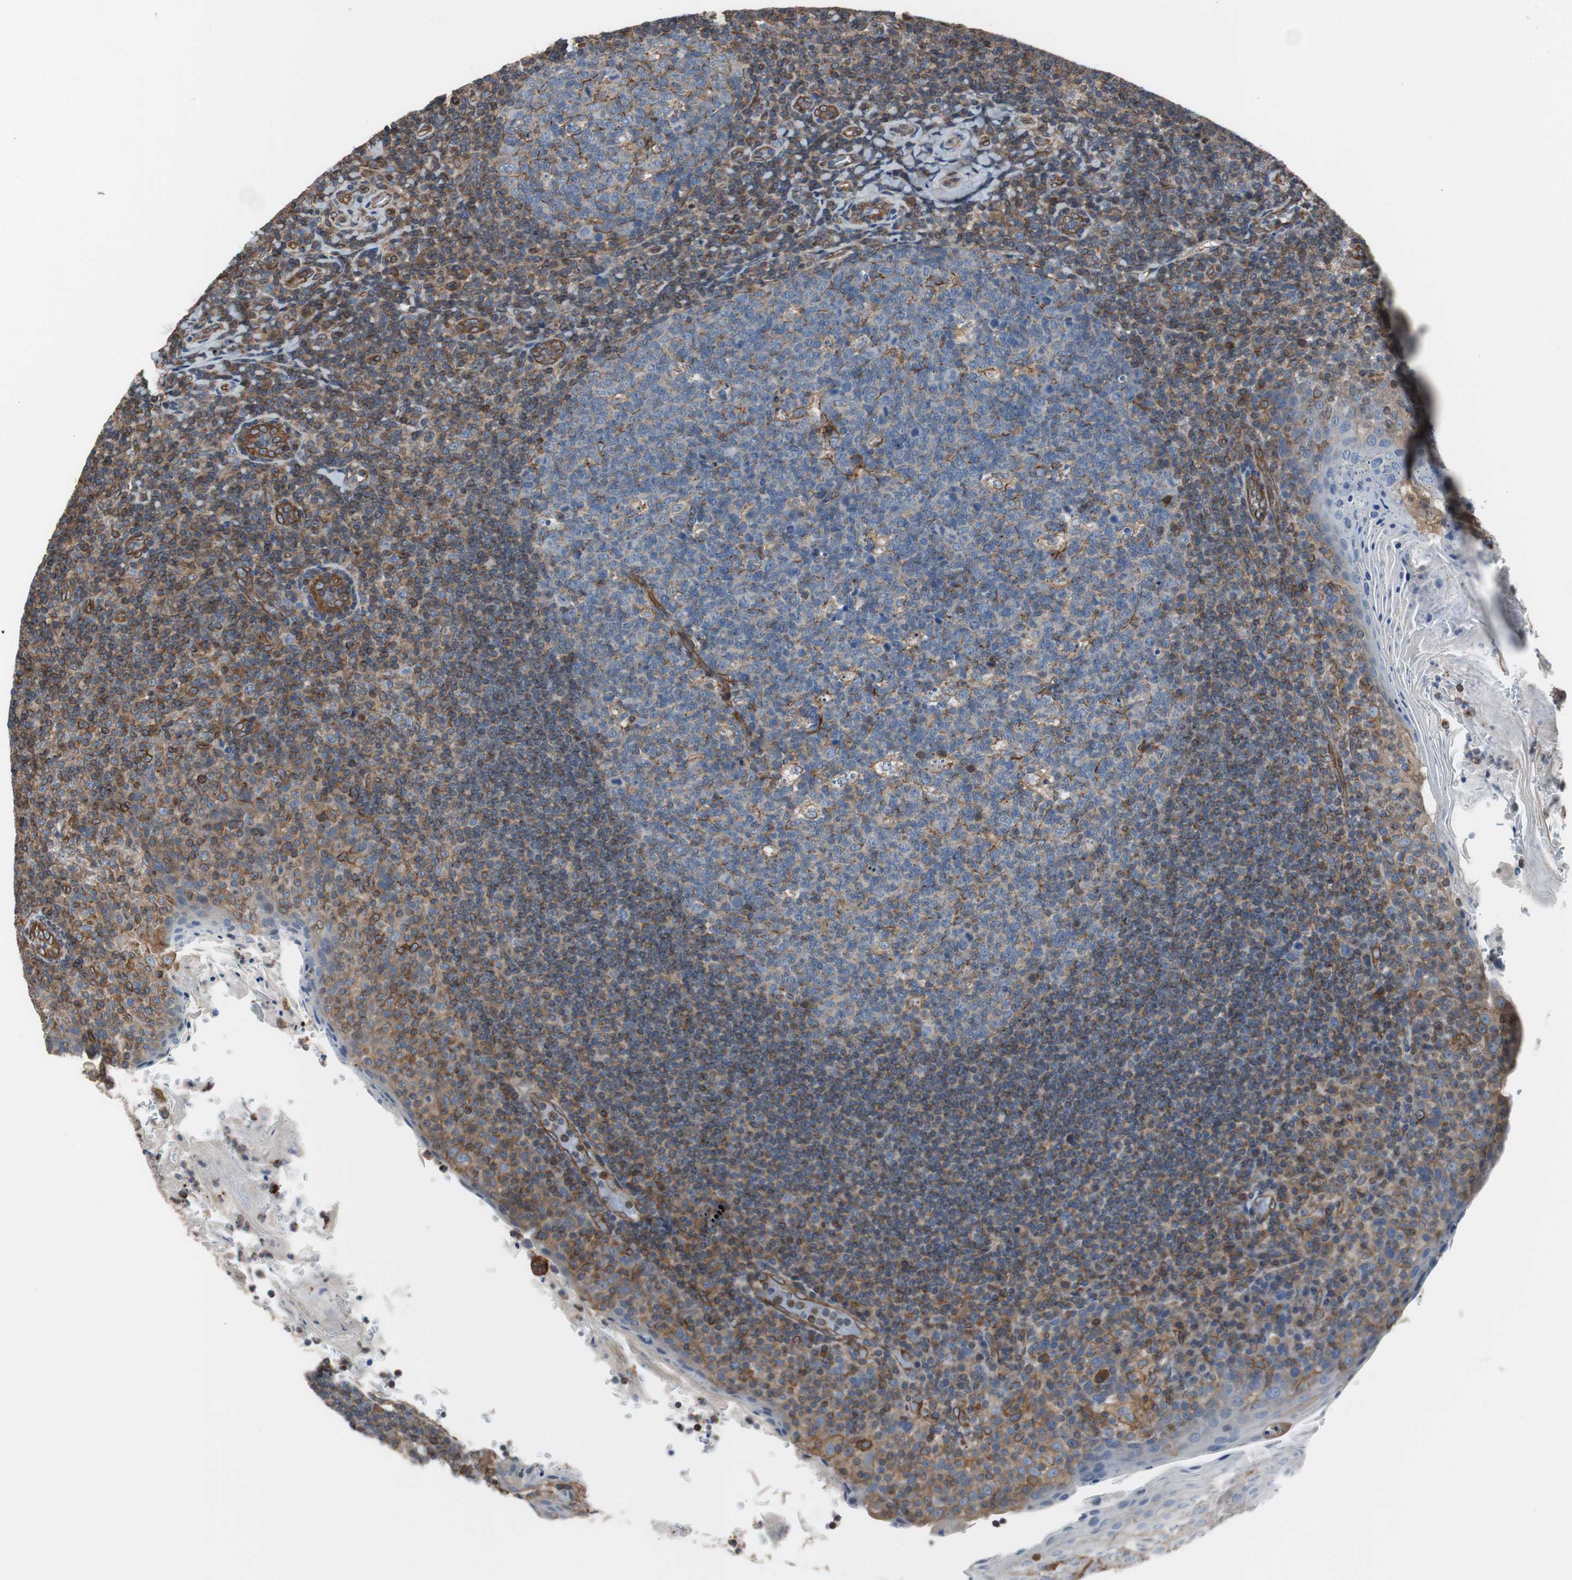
{"staining": {"intensity": "weak", "quantity": "25%-75%", "location": "cytoplasmic/membranous"}, "tissue": "tonsil", "cell_type": "Germinal center cells", "image_type": "normal", "snomed": [{"axis": "morphology", "description": "Normal tissue, NOS"}, {"axis": "topography", "description": "Tonsil"}], "caption": "Protein staining demonstrates weak cytoplasmic/membranous positivity in approximately 25%-75% of germinal center cells in benign tonsil. The staining was performed using DAB (3,3'-diaminobenzidine), with brown indicating positive protein expression. Nuclei are stained blue with hematoxylin.", "gene": "KIF3B", "patient": {"sex": "male", "age": 17}}